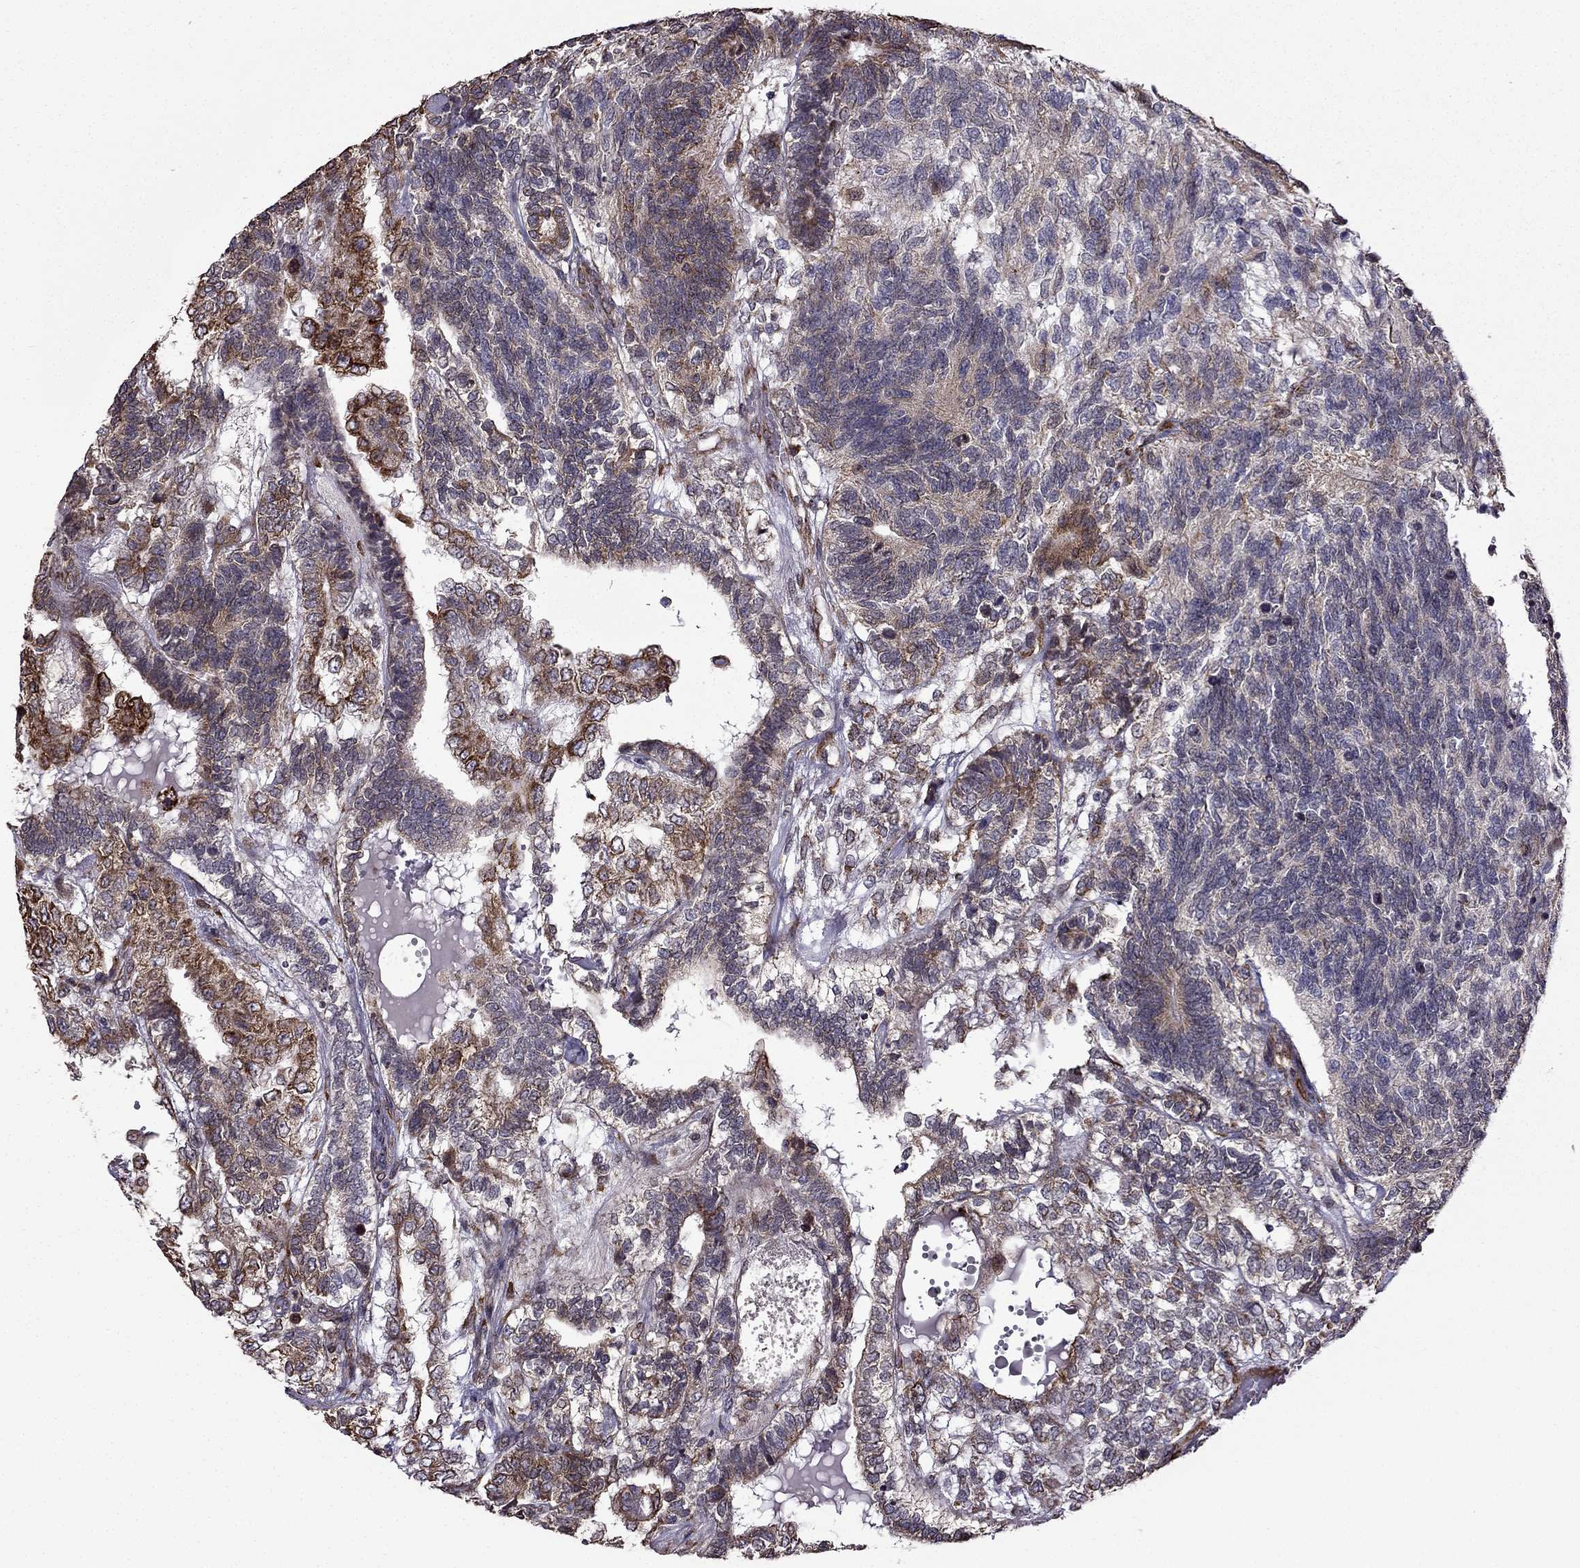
{"staining": {"intensity": "strong", "quantity": "<25%", "location": "cytoplasmic/membranous"}, "tissue": "testis cancer", "cell_type": "Tumor cells", "image_type": "cancer", "snomed": [{"axis": "morphology", "description": "Seminoma, NOS"}, {"axis": "morphology", "description": "Carcinoma, Embryonal, NOS"}, {"axis": "topography", "description": "Testis"}], "caption": "The image exhibits staining of testis cancer (seminoma), revealing strong cytoplasmic/membranous protein expression (brown color) within tumor cells.", "gene": "IKBIP", "patient": {"sex": "male", "age": 41}}